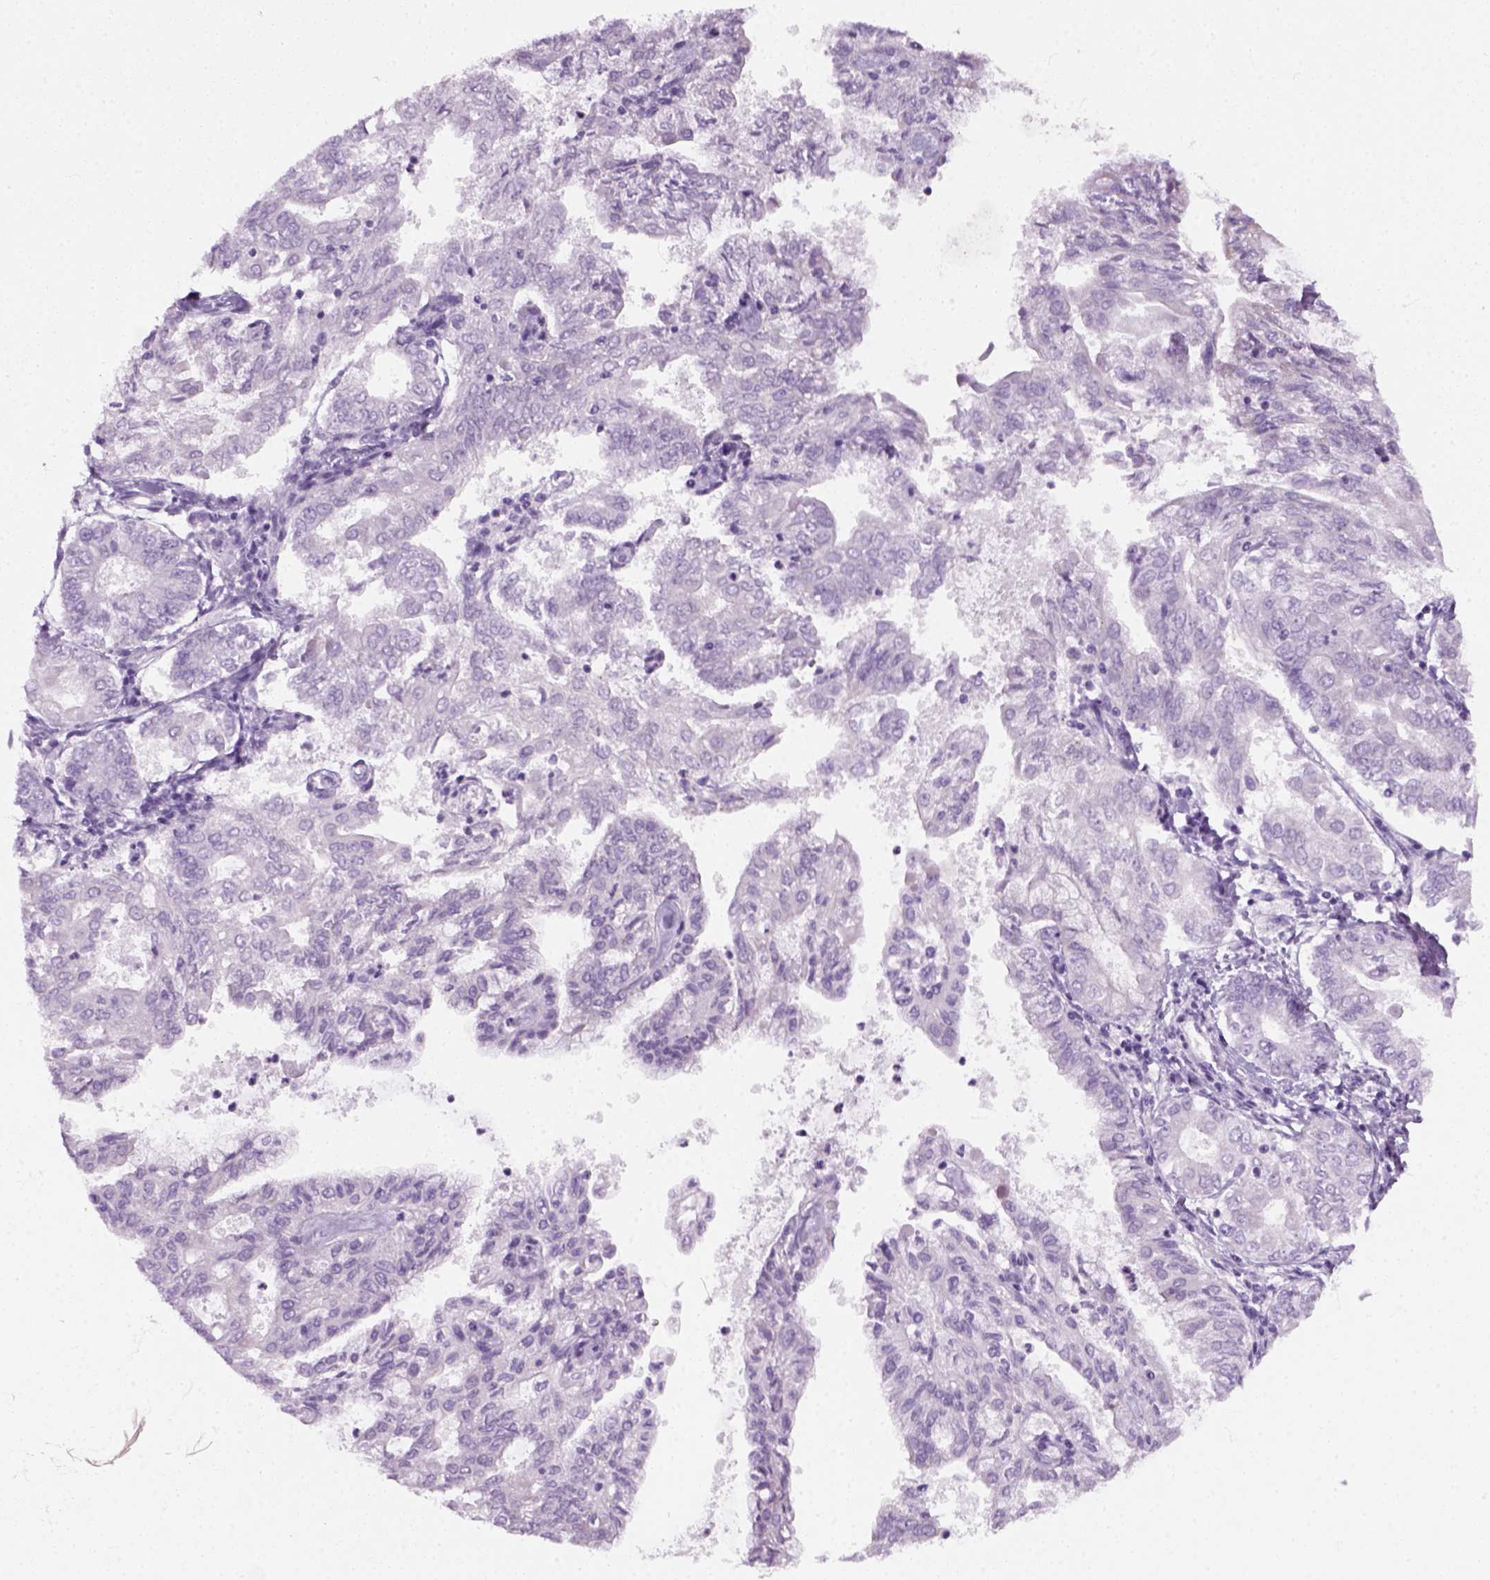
{"staining": {"intensity": "negative", "quantity": "none", "location": "none"}, "tissue": "endometrial cancer", "cell_type": "Tumor cells", "image_type": "cancer", "snomed": [{"axis": "morphology", "description": "Adenocarcinoma, NOS"}, {"axis": "topography", "description": "Endometrium"}], "caption": "A histopathology image of human adenocarcinoma (endometrial) is negative for staining in tumor cells.", "gene": "SLC12A5", "patient": {"sex": "female", "age": 68}}